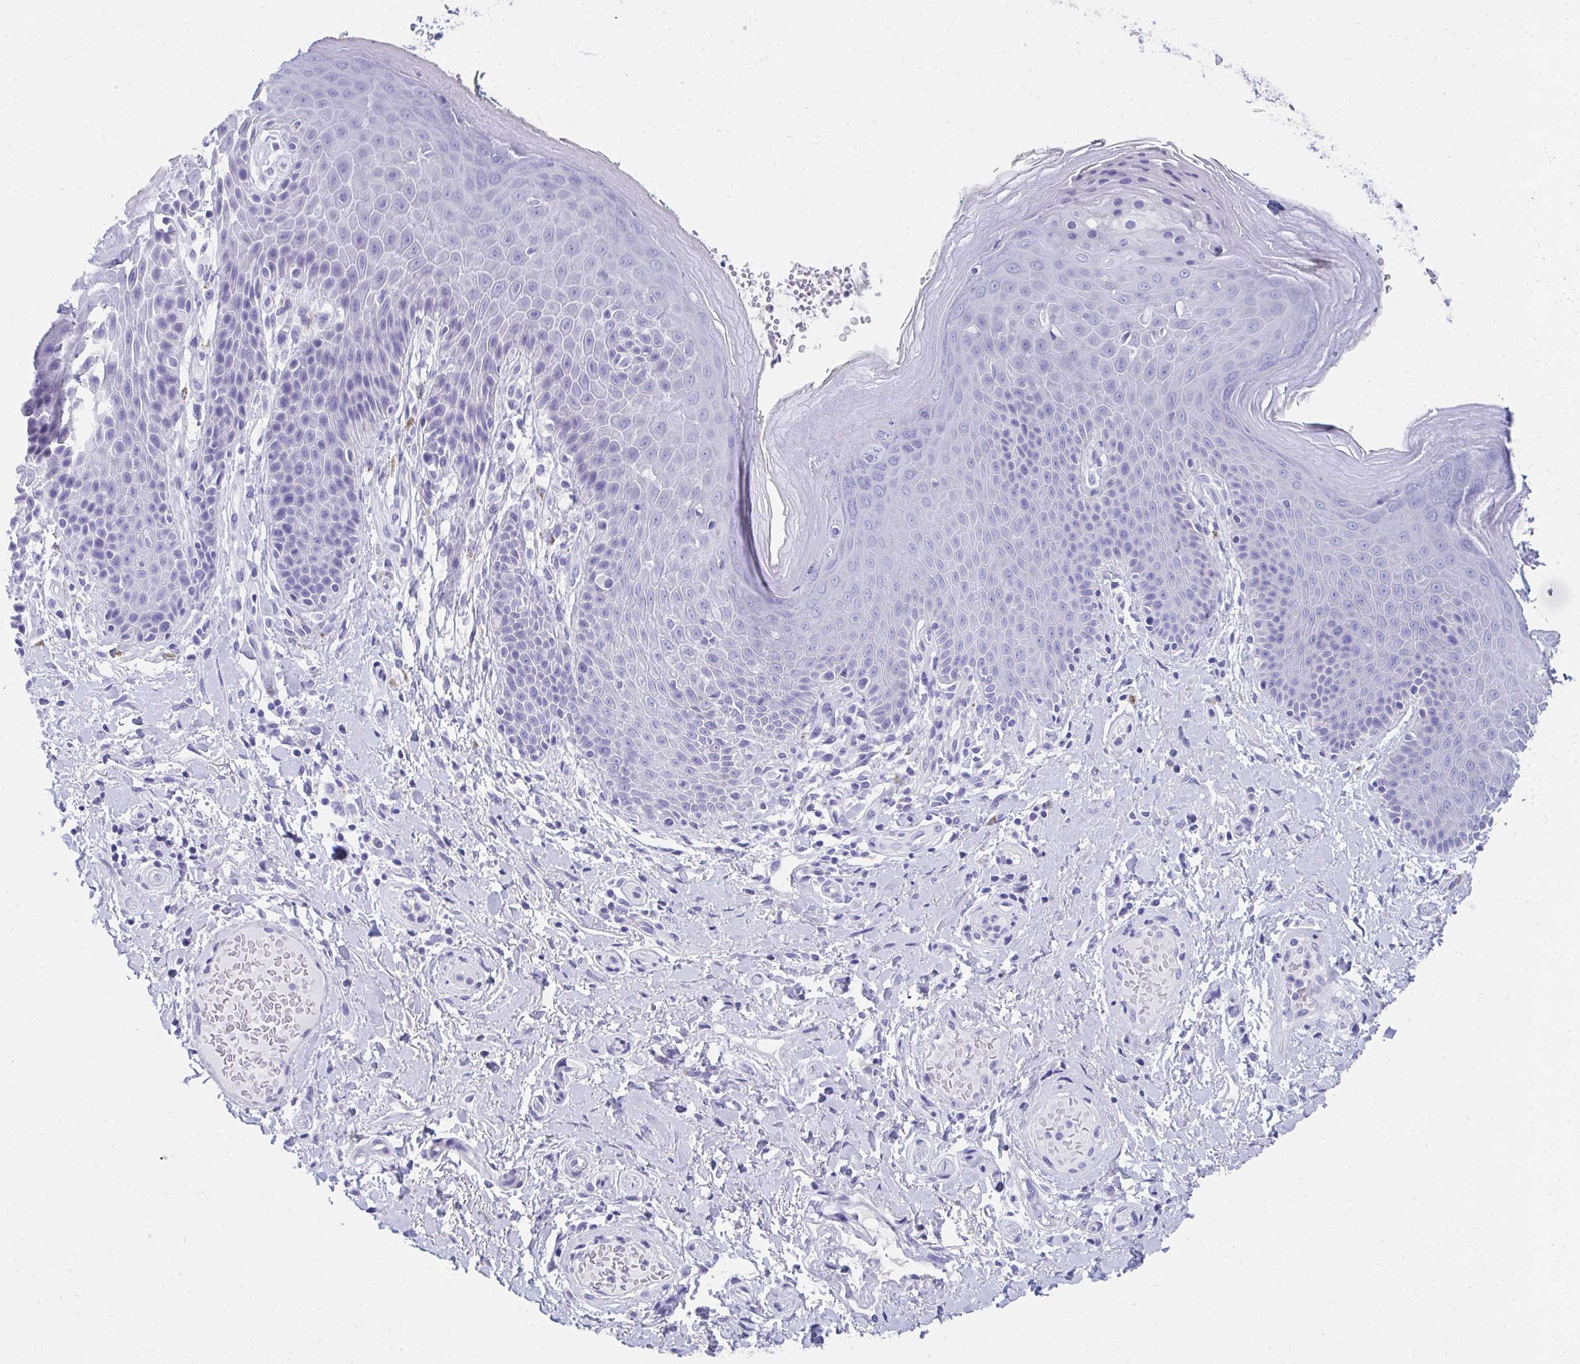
{"staining": {"intensity": "negative", "quantity": "none", "location": "none"}, "tissue": "skin", "cell_type": "Epidermal cells", "image_type": "normal", "snomed": [{"axis": "morphology", "description": "Normal tissue, NOS"}, {"axis": "topography", "description": "Anal"}, {"axis": "topography", "description": "Peripheral nerve tissue"}], "caption": "DAB immunohistochemical staining of benign human skin demonstrates no significant staining in epidermal cells. (DAB IHC visualized using brightfield microscopy, high magnification).", "gene": "HGD", "patient": {"sex": "male", "age": 51}}